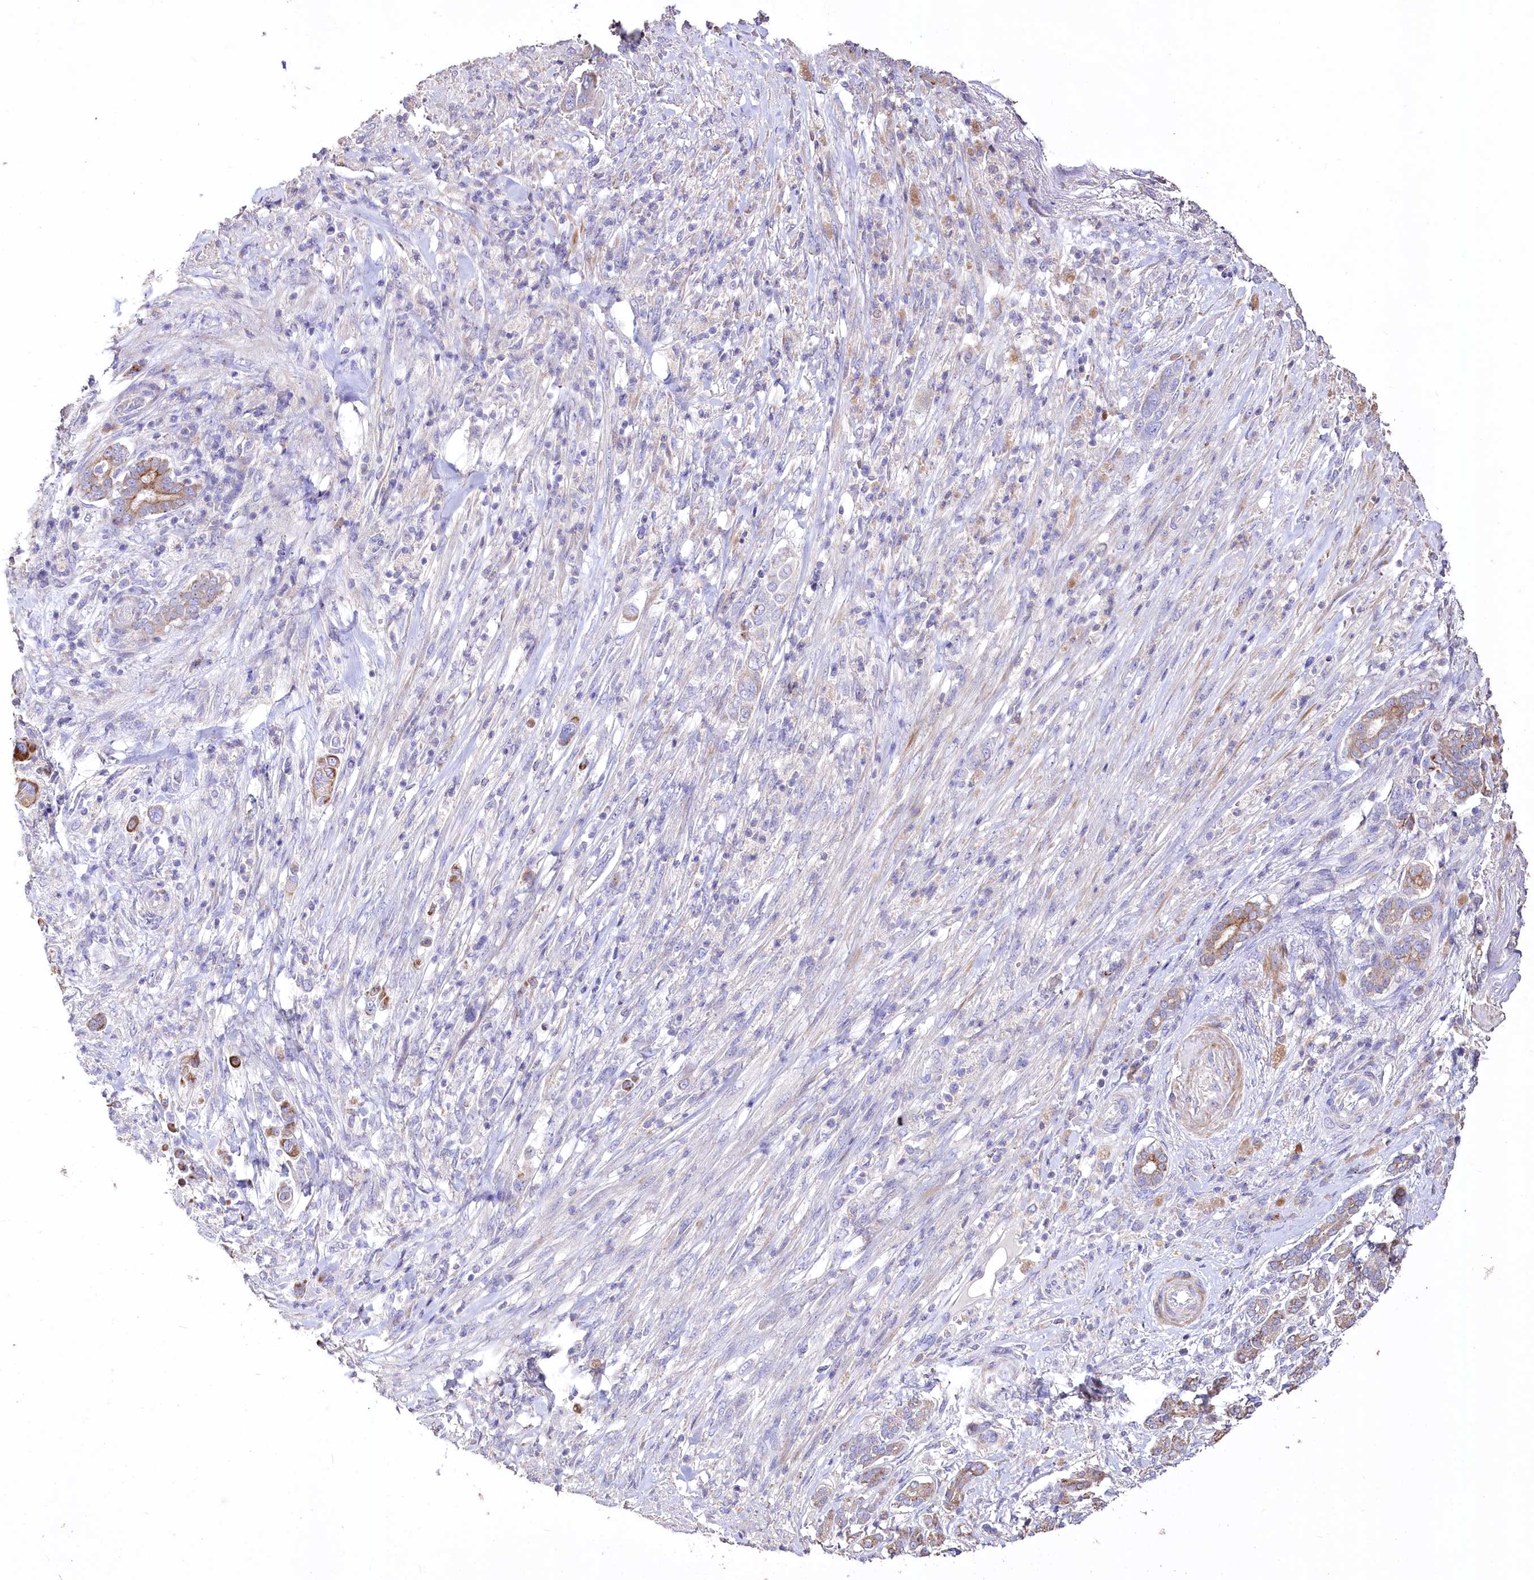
{"staining": {"intensity": "moderate", "quantity": "25%-75%", "location": "cytoplasmic/membranous"}, "tissue": "pancreatic cancer", "cell_type": "Tumor cells", "image_type": "cancer", "snomed": [{"axis": "morphology", "description": "Adenocarcinoma, NOS"}, {"axis": "topography", "description": "Pancreas"}], "caption": "This photomicrograph reveals pancreatic adenocarcinoma stained with IHC to label a protein in brown. The cytoplasmic/membranous of tumor cells show moderate positivity for the protein. Nuclei are counter-stained blue.", "gene": "PTER", "patient": {"sex": "male", "age": 68}}